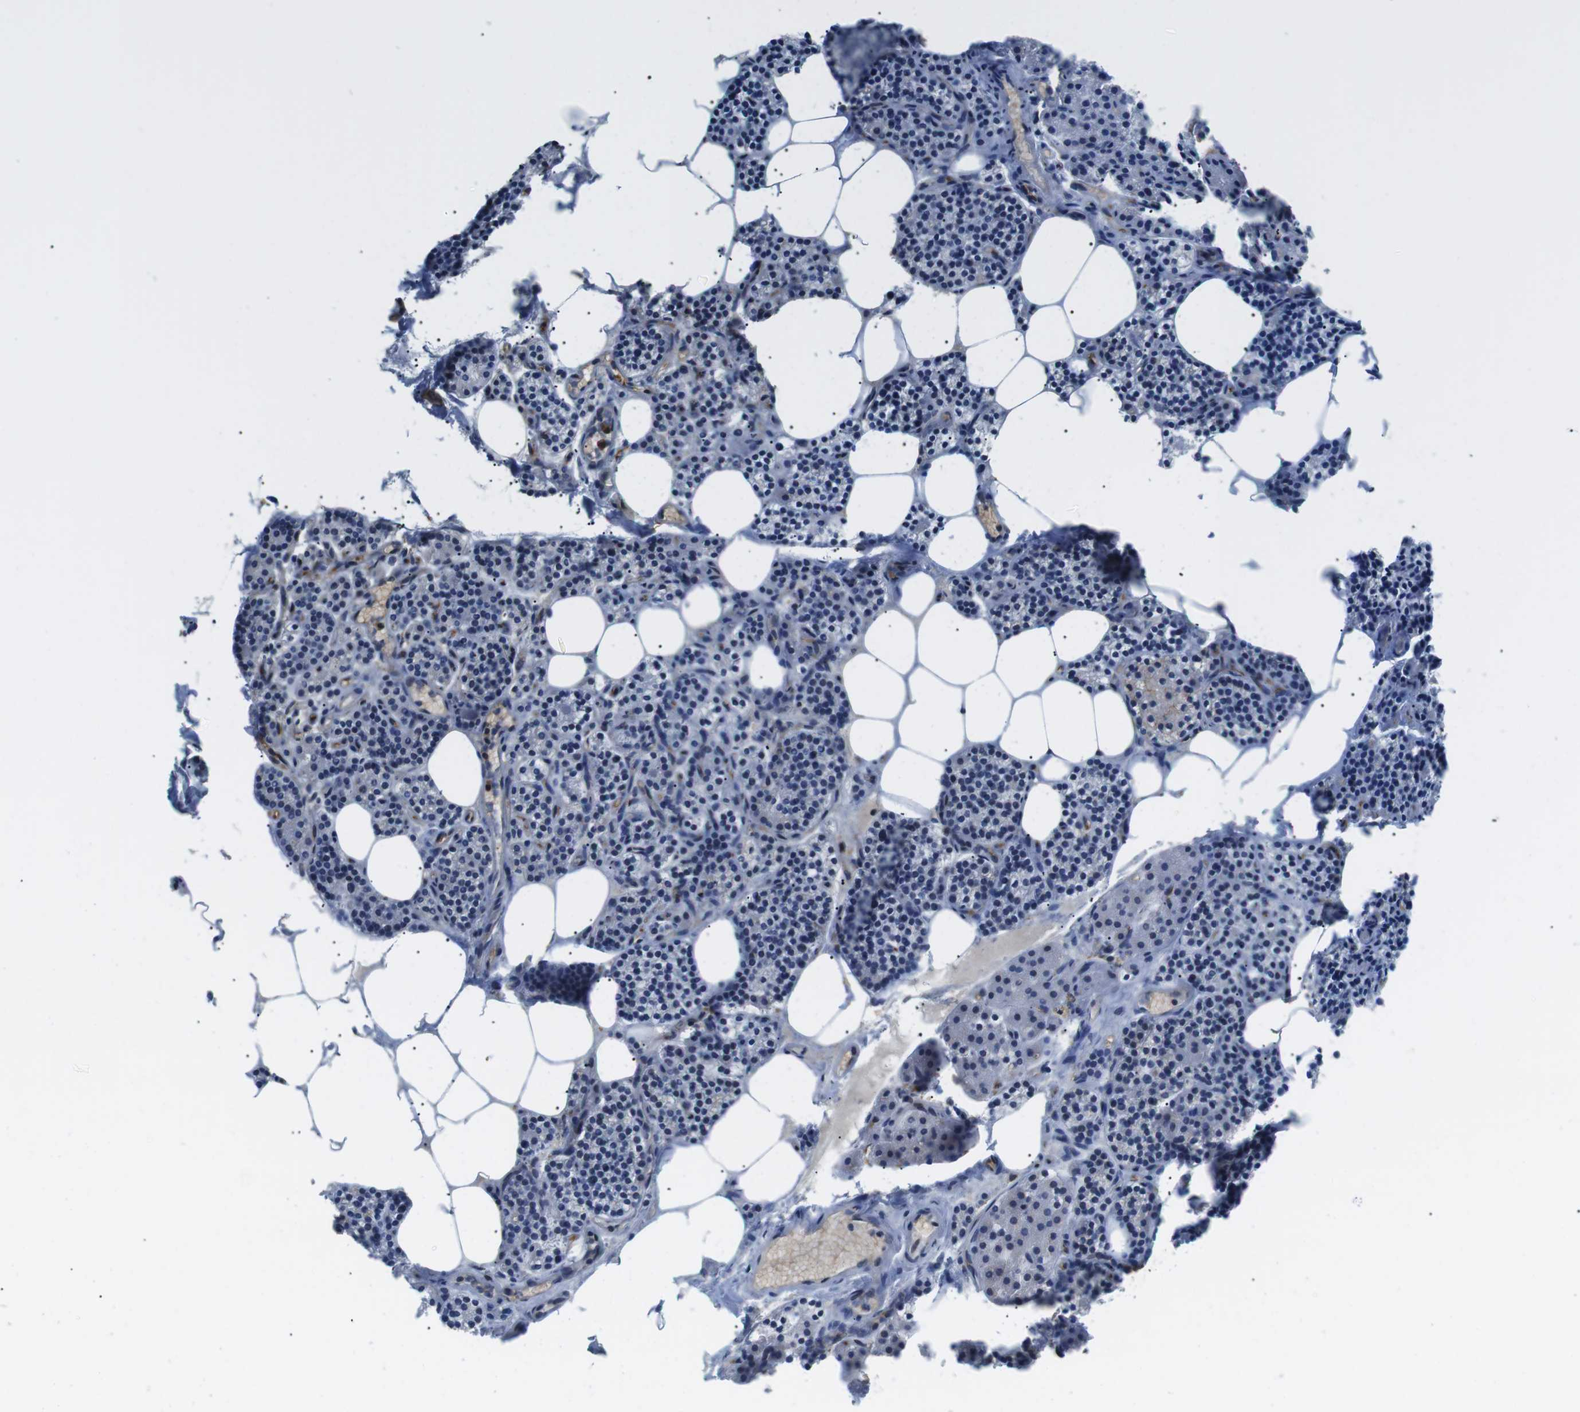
{"staining": {"intensity": "weak", "quantity": "25%-75%", "location": "cytoplasmic/membranous"}, "tissue": "parathyroid gland", "cell_type": "Glandular cells", "image_type": "normal", "snomed": [{"axis": "morphology", "description": "Normal tissue, NOS"}, {"axis": "morphology", "description": "Adenoma, NOS"}, {"axis": "topography", "description": "Parathyroid gland"}], "caption": "Immunohistochemical staining of normal human parathyroid gland exhibits 25%-75% levels of weak cytoplasmic/membranous protein staining in approximately 25%-75% of glandular cells.", "gene": "STK10", "patient": {"sex": "female", "age": 74}}